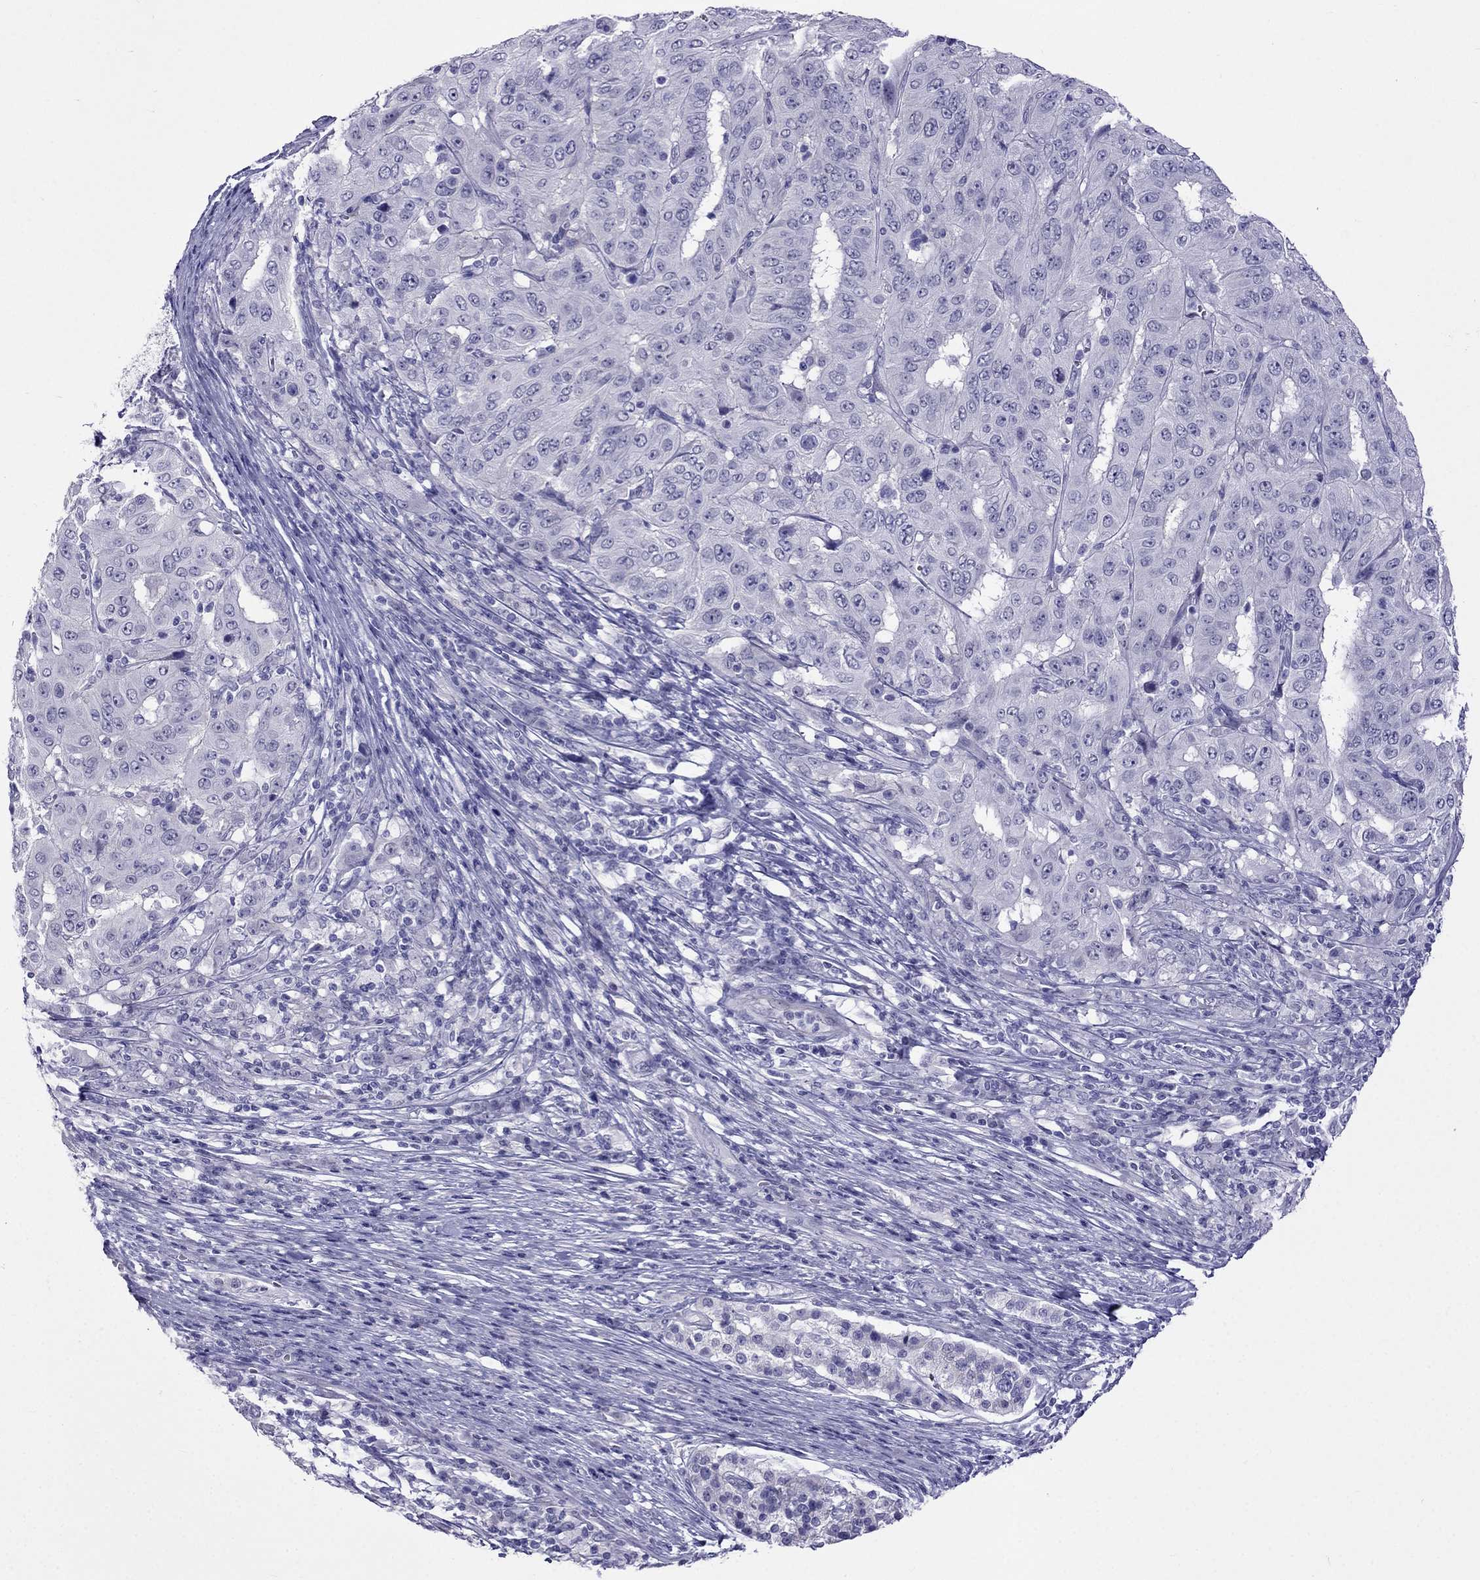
{"staining": {"intensity": "negative", "quantity": "none", "location": "none"}, "tissue": "pancreatic cancer", "cell_type": "Tumor cells", "image_type": "cancer", "snomed": [{"axis": "morphology", "description": "Adenocarcinoma, NOS"}, {"axis": "topography", "description": "Pancreas"}], "caption": "There is no significant expression in tumor cells of adenocarcinoma (pancreatic).", "gene": "MGP", "patient": {"sex": "male", "age": 63}}